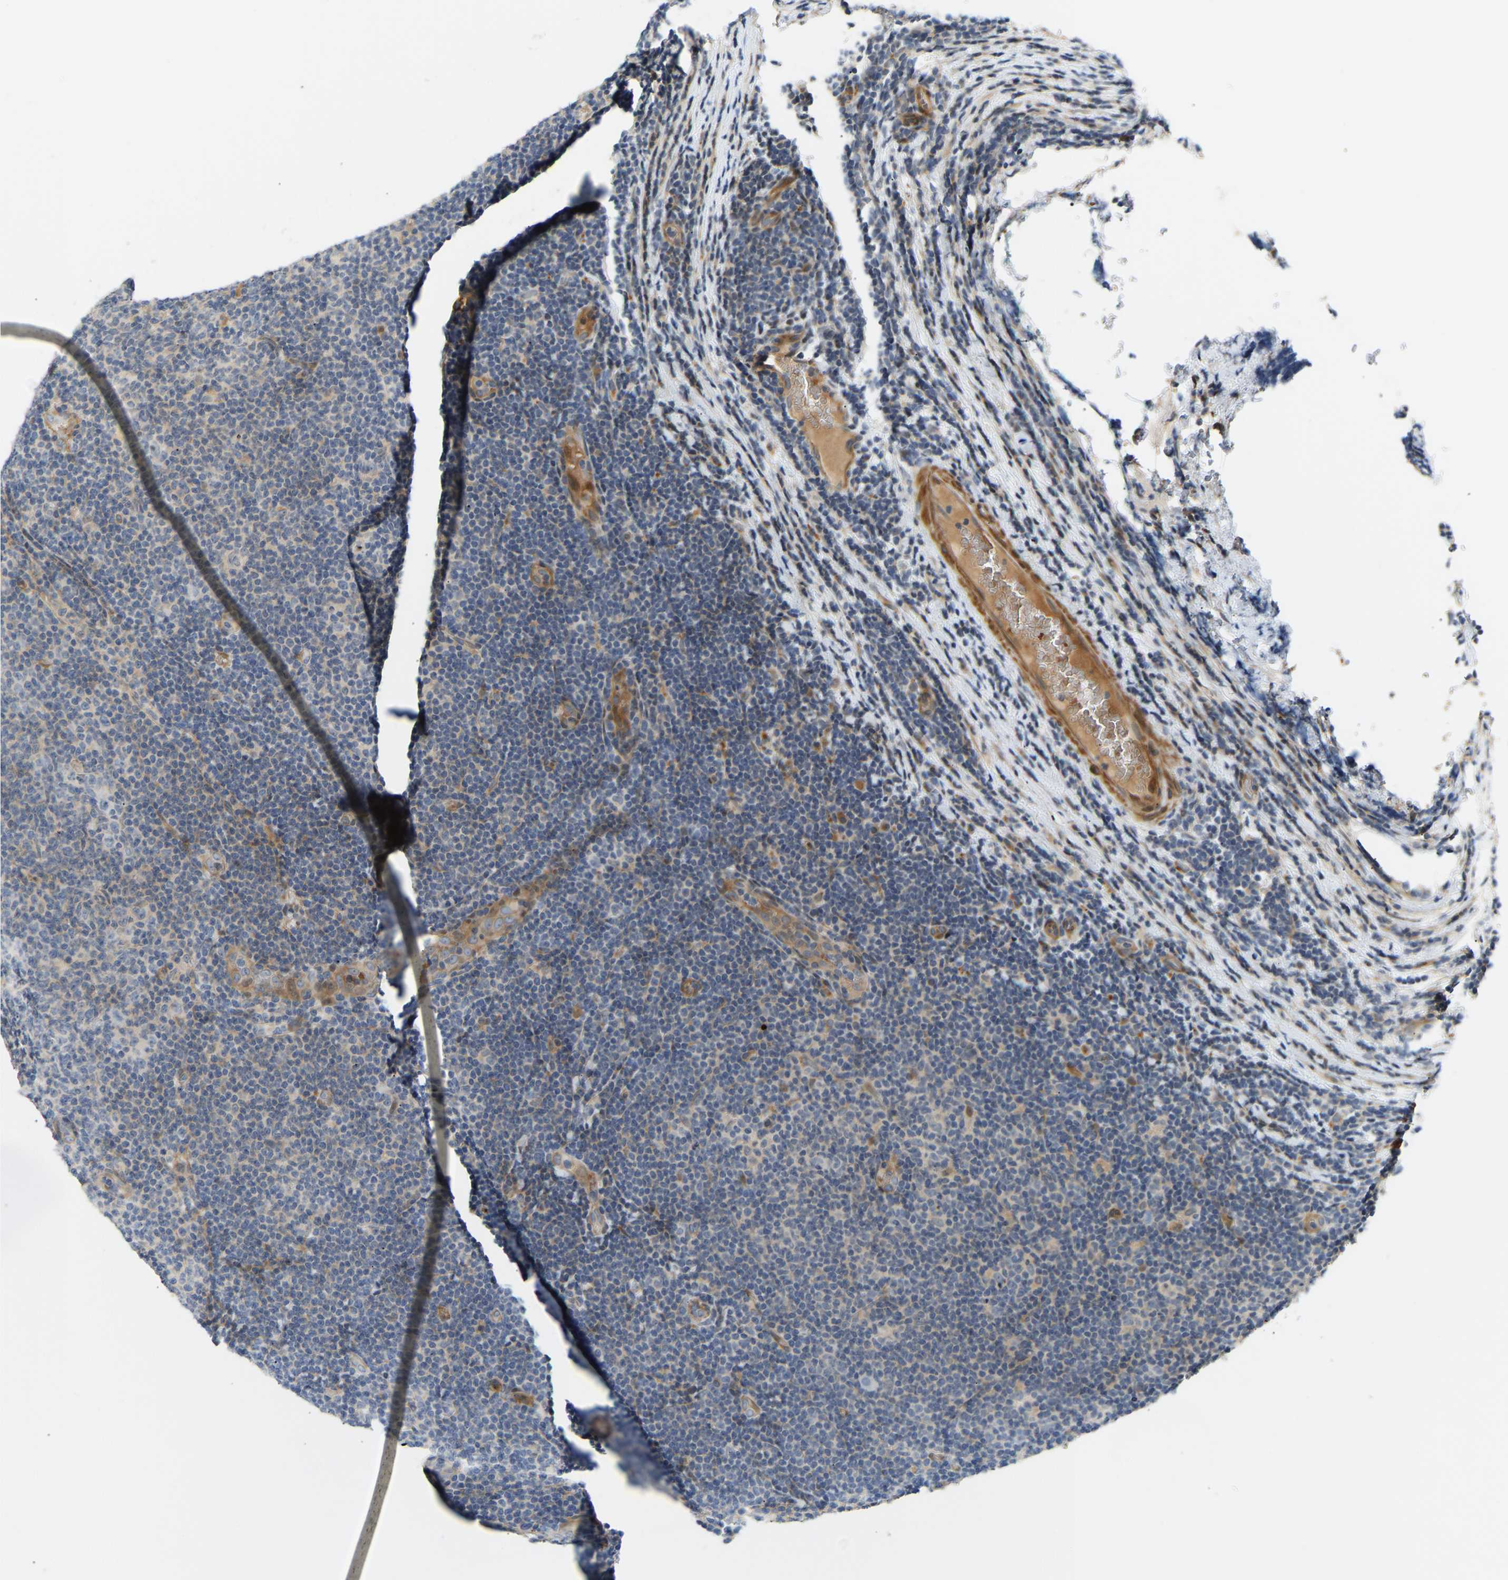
{"staining": {"intensity": "negative", "quantity": "none", "location": "none"}, "tissue": "lymphoma", "cell_type": "Tumor cells", "image_type": "cancer", "snomed": [{"axis": "morphology", "description": "Malignant lymphoma, non-Hodgkin's type, Low grade"}, {"axis": "topography", "description": "Lymph node"}], "caption": "Human lymphoma stained for a protein using IHC demonstrates no staining in tumor cells.", "gene": "POGLUT2", "patient": {"sex": "male", "age": 83}}